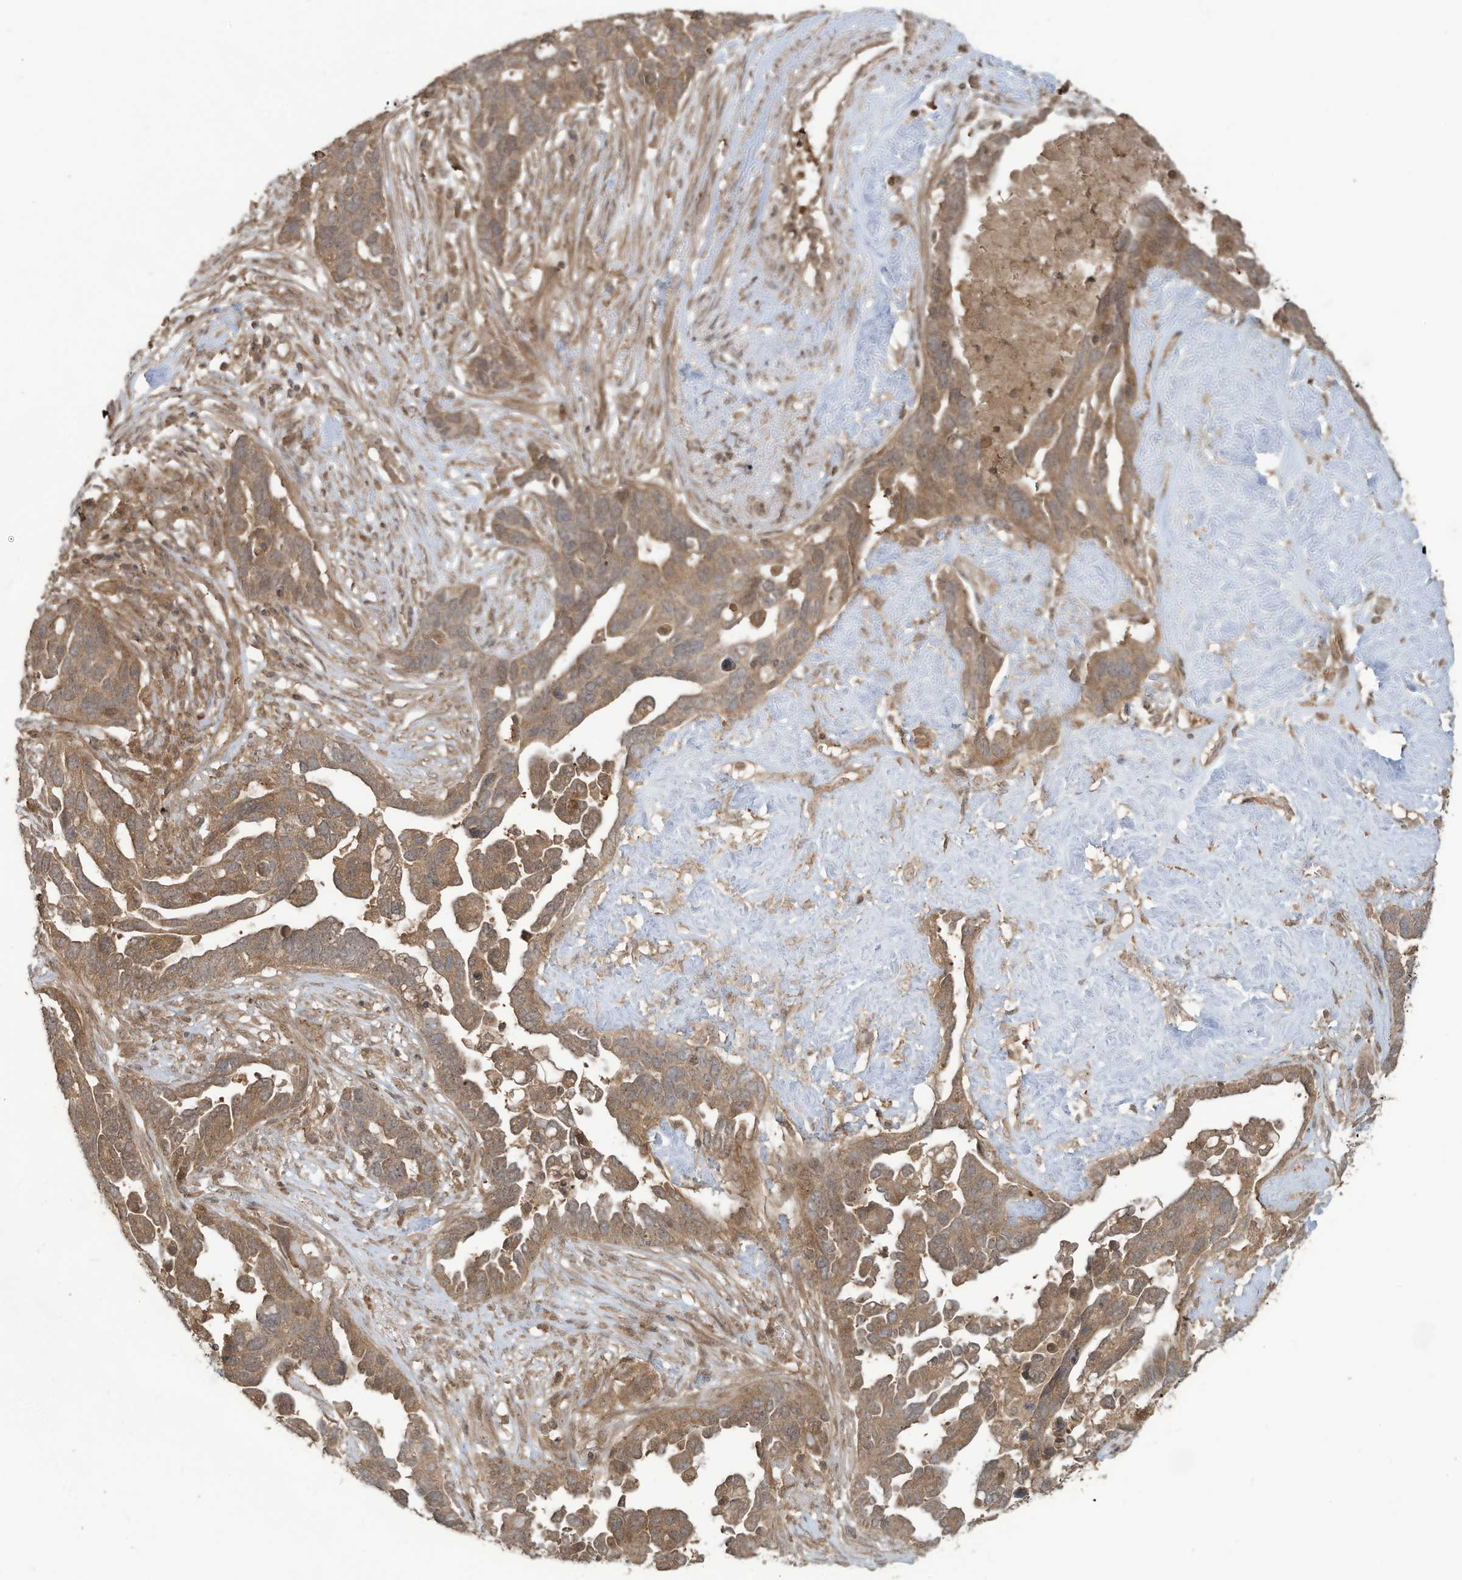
{"staining": {"intensity": "moderate", "quantity": ">75%", "location": "cytoplasmic/membranous"}, "tissue": "ovarian cancer", "cell_type": "Tumor cells", "image_type": "cancer", "snomed": [{"axis": "morphology", "description": "Cystadenocarcinoma, serous, NOS"}, {"axis": "topography", "description": "Ovary"}], "caption": "Protein expression analysis of human ovarian cancer reveals moderate cytoplasmic/membranous positivity in approximately >75% of tumor cells.", "gene": "CARF", "patient": {"sex": "female", "age": 54}}